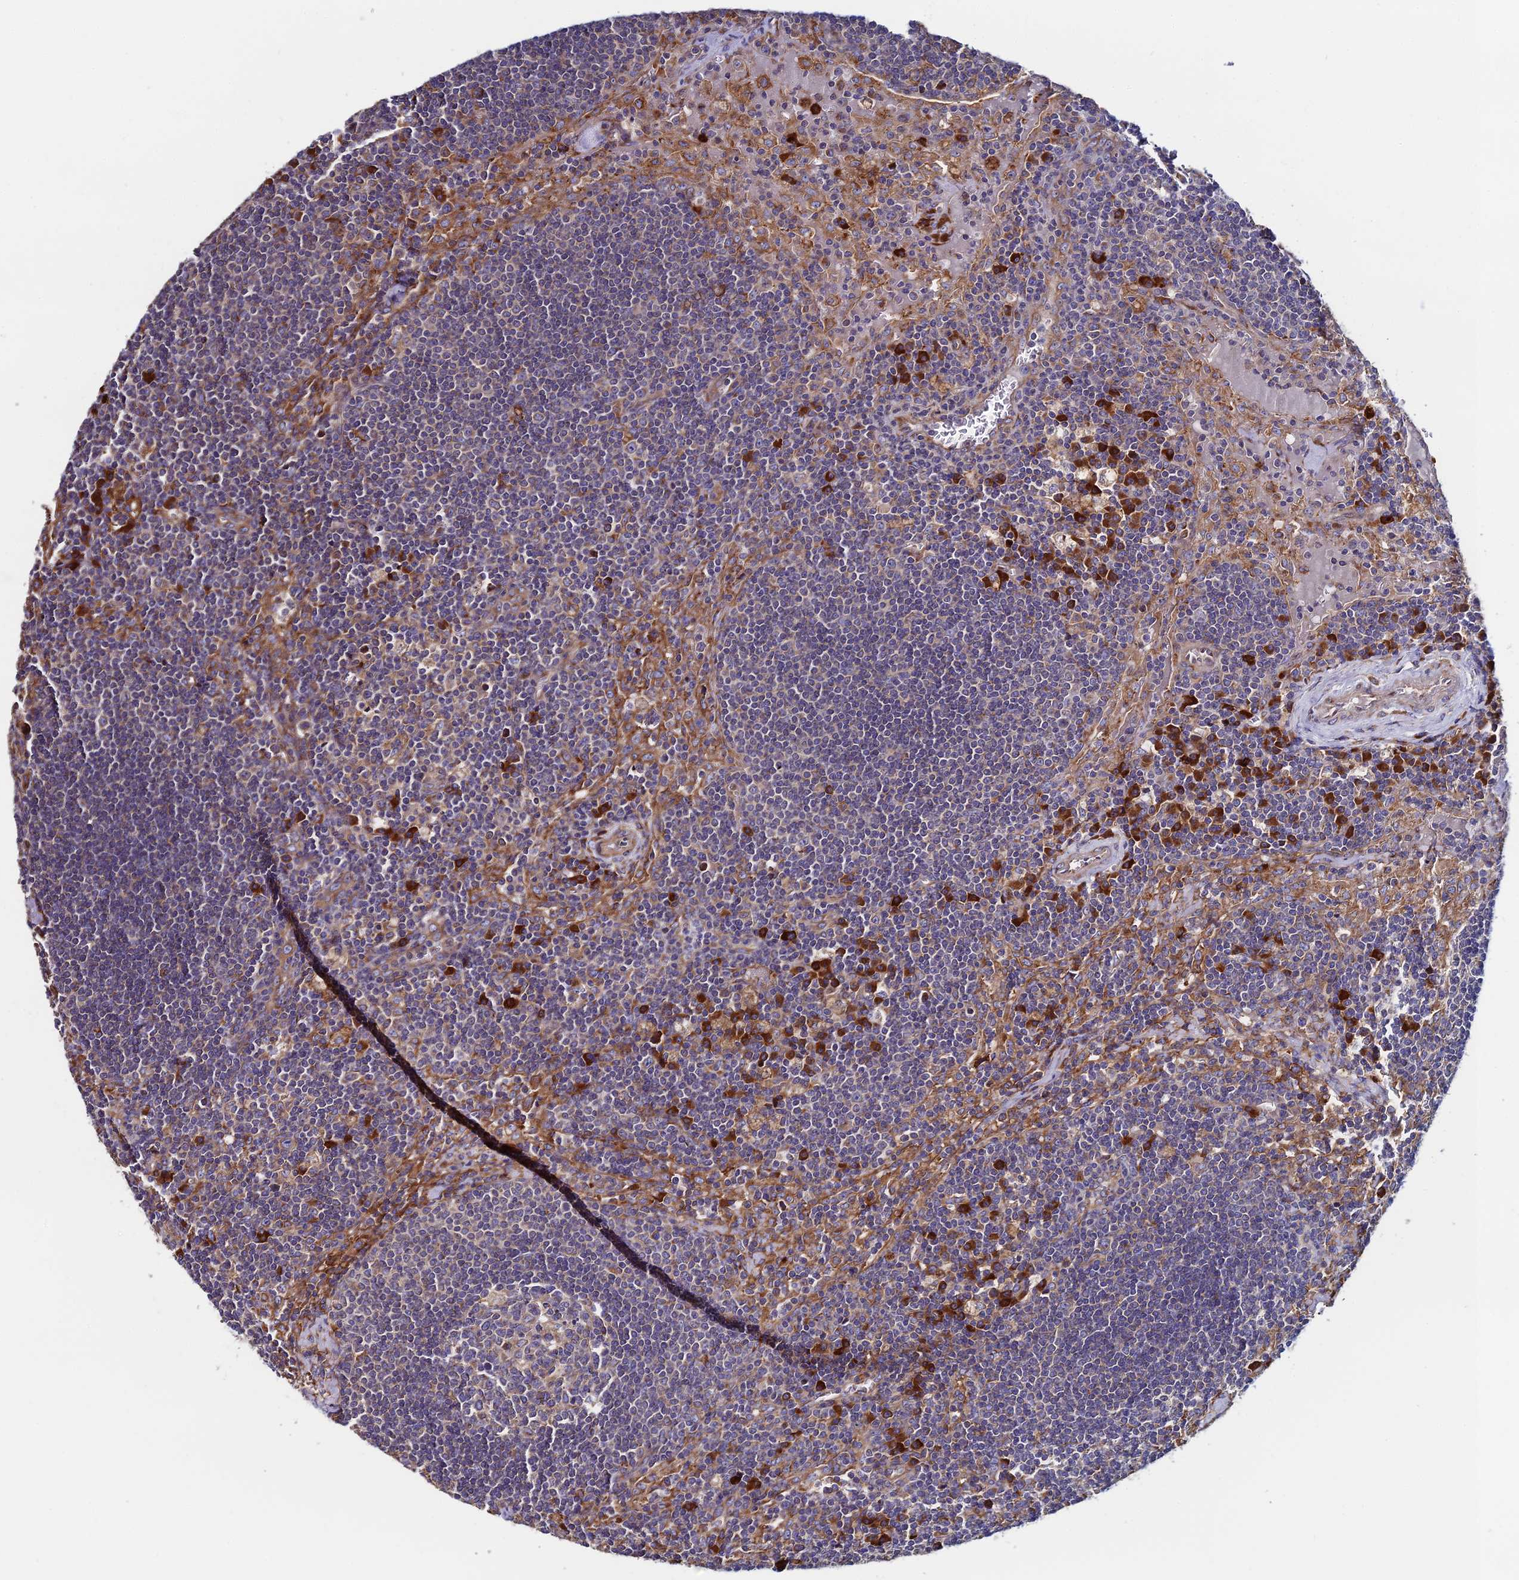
{"staining": {"intensity": "weak", "quantity": "<25%", "location": "cytoplasmic/membranous"}, "tissue": "lymph node", "cell_type": "Germinal center cells", "image_type": "normal", "snomed": [{"axis": "morphology", "description": "Normal tissue, NOS"}, {"axis": "topography", "description": "Lymph node"}], "caption": "This is an immunohistochemistry micrograph of unremarkable human lymph node. There is no expression in germinal center cells.", "gene": "CLCN3", "patient": {"sex": "male", "age": 58}}